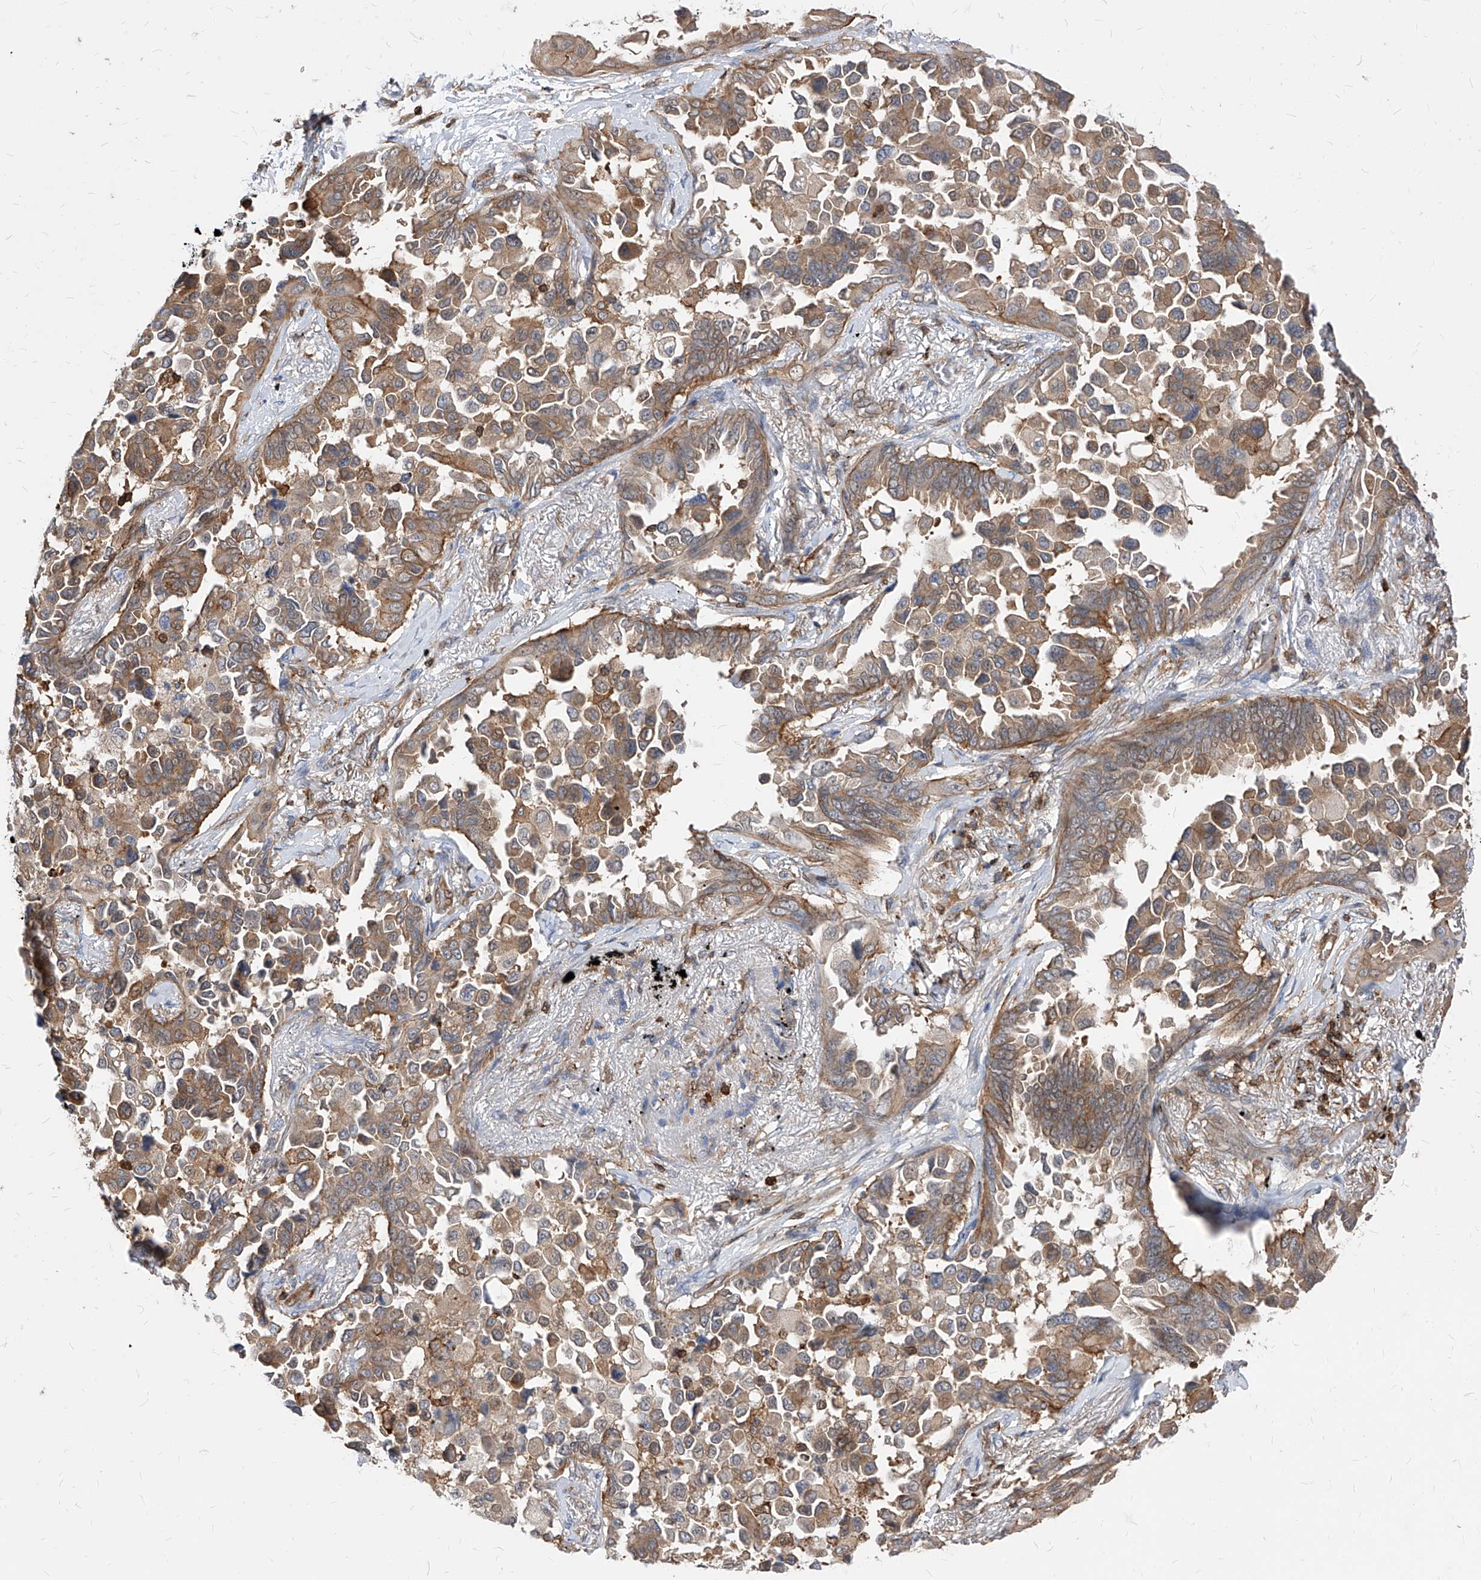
{"staining": {"intensity": "moderate", "quantity": ">75%", "location": "cytoplasmic/membranous"}, "tissue": "lung cancer", "cell_type": "Tumor cells", "image_type": "cancer", "snomed": [{"axis": "morphology", "description": "Adenocarcinoma, NOS"}, {"axis": "topography", "description": "Lung"}], "caption": "DAB immunohistochemical staining of human adenocarcinoma (lung) demonstrates moderate cytoplasmic/membranous protein expression in approximately >75% of tumor cells.", "gene": "ABRACL", "patient": {"sex": "female", "age": 67}}